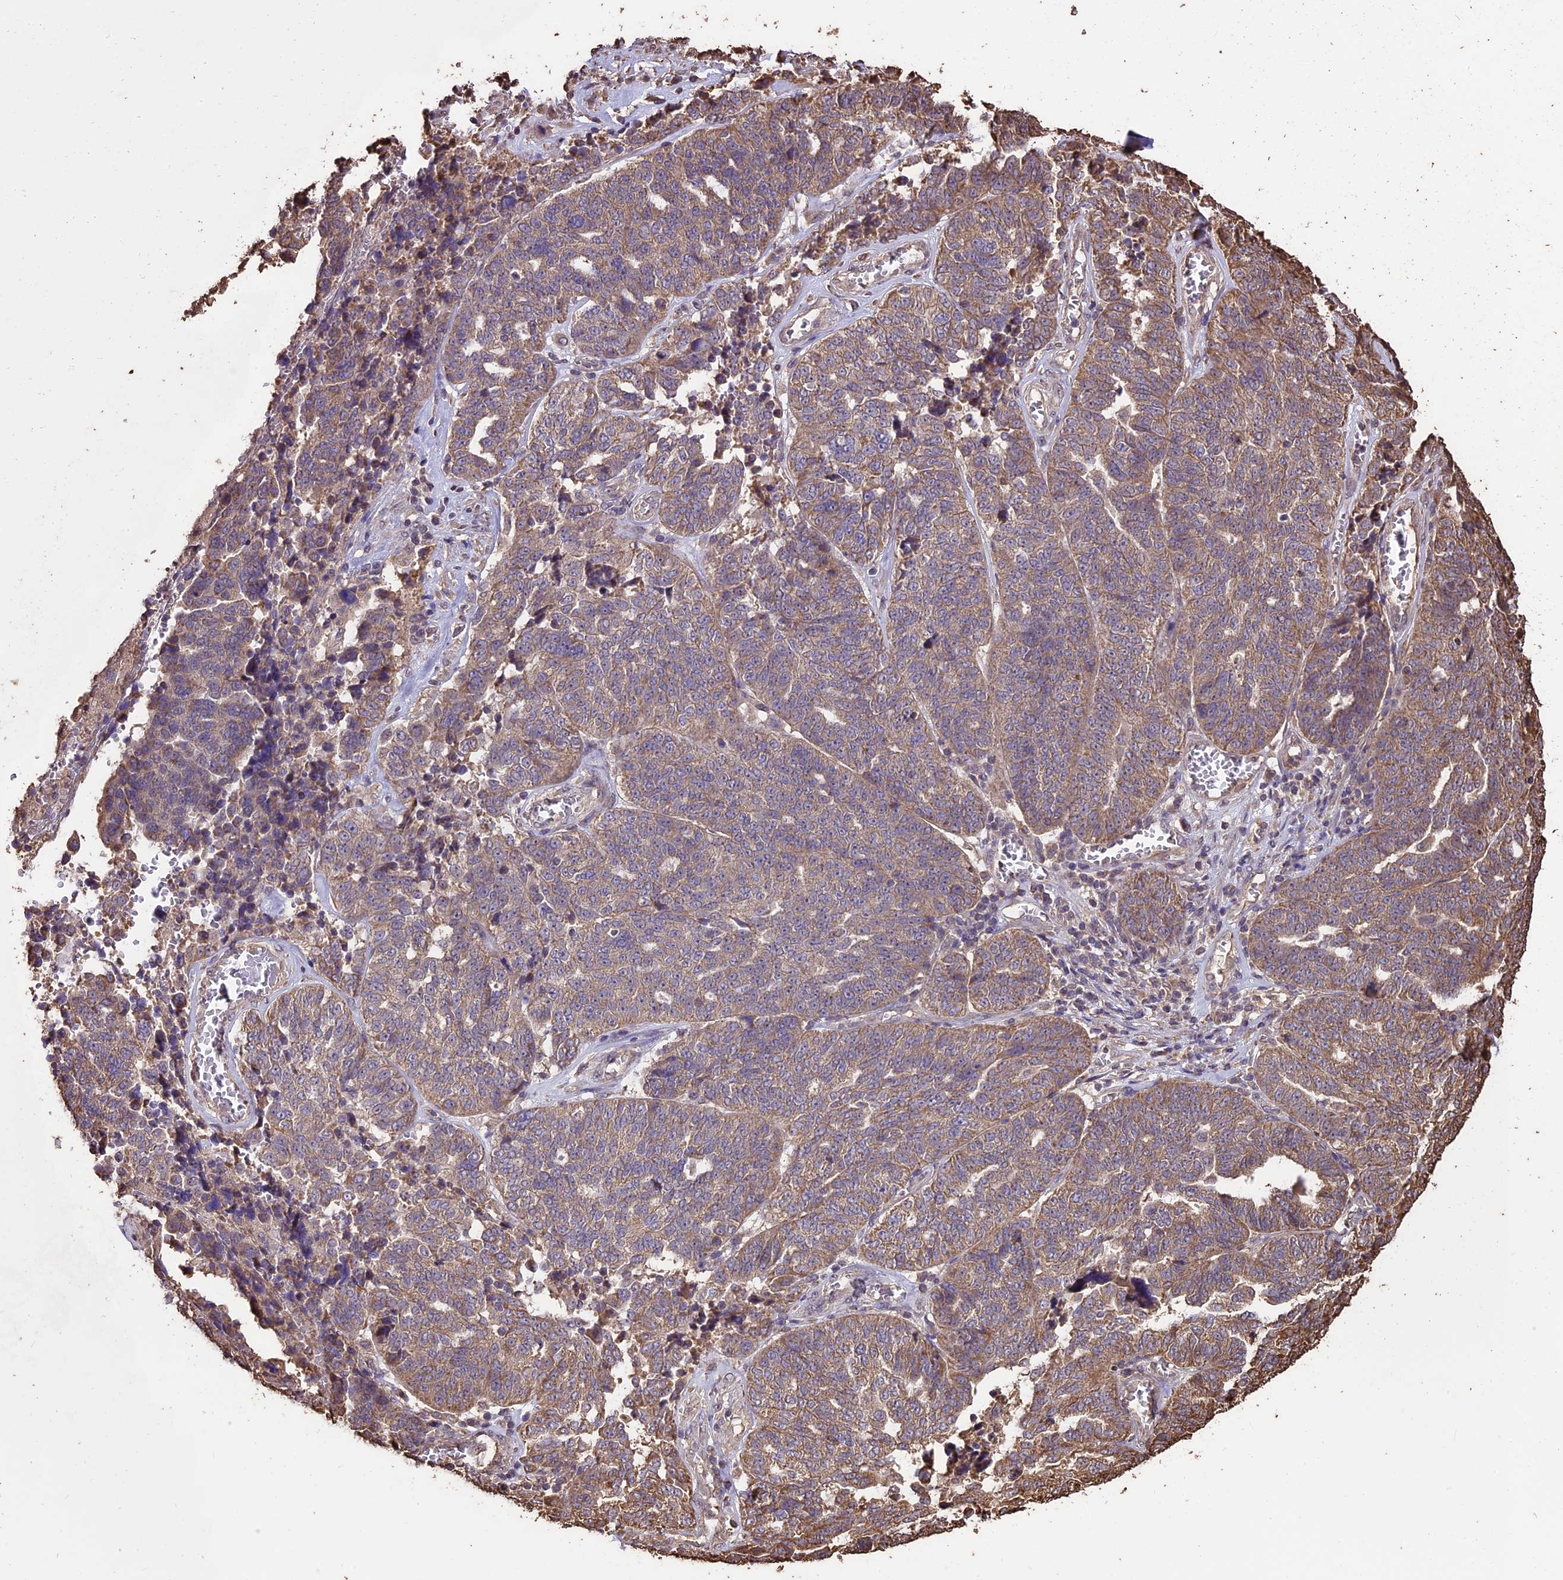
{"staining": {"intensity": "moderate", "quantity": "25%-75%", "location": "cytoplasmic/membranous"}, "tissue": "ovarian cancer", "cell_type": "Tumor cells", "image_type": "cancer", "snomed": [{"axis": "morphology", "description": "Cystadenocarcinoma, serous, NOS"}, {"axis": "topography", "description": "Ovary"}], "caption": "Immunohistochemistry (DAB (3,3'-diaminobenzidine)) staining of ovarian cancer (serous cystadenocarcinoma) reveals moderate cytoplasmic/membranous protein expression in approximately 25%-75% of tumor cells.", "gene": "PGPEP1L", "patient": {"sex": "female", "age": 59}}